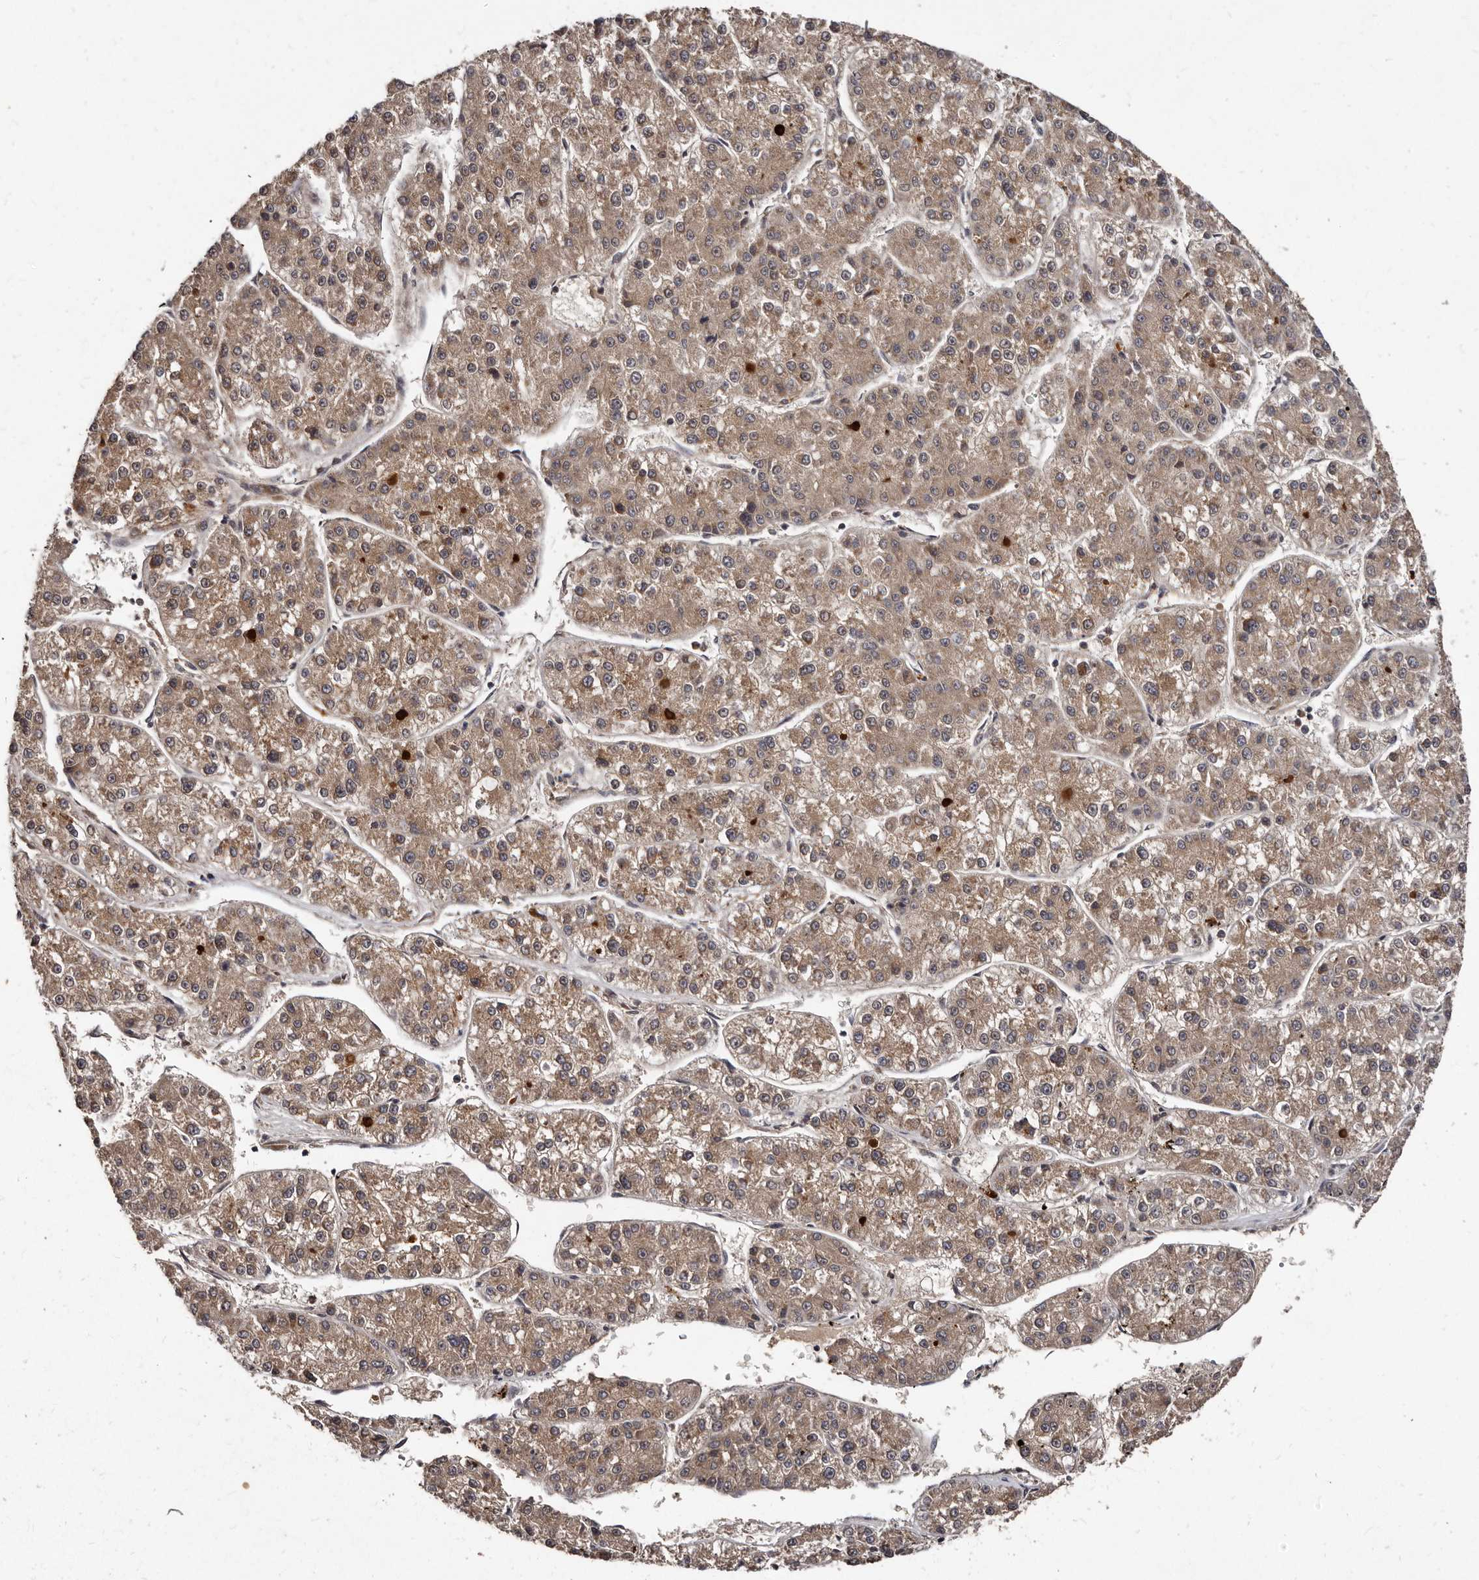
{"staining": {"intensity": "moderate", "quantity": ">75%", "location": "cytoplasmic/membranous"}, "tissue": "liver cancer", "cell_type": "Tumor cells", "image_type": "cancer", "snomed": [{"axis": "morphology", "description": "Carcinoma, Hepatocellular, NOS"}, {"axis": "topography", "description": "Liver"}], "caption": "IHC of hepatocellular carcinoma (liver) exhibits medium levels of moderate cytoplasmic/membranous expression in about >75% of tumor cells. The protein of interest is stained brown, and the nuclei are stained in blue (DAB IHC with brightfield microscopy, high magnification).", "gene": "PMVK", "patient": {"sex": "female", "age": 73}}